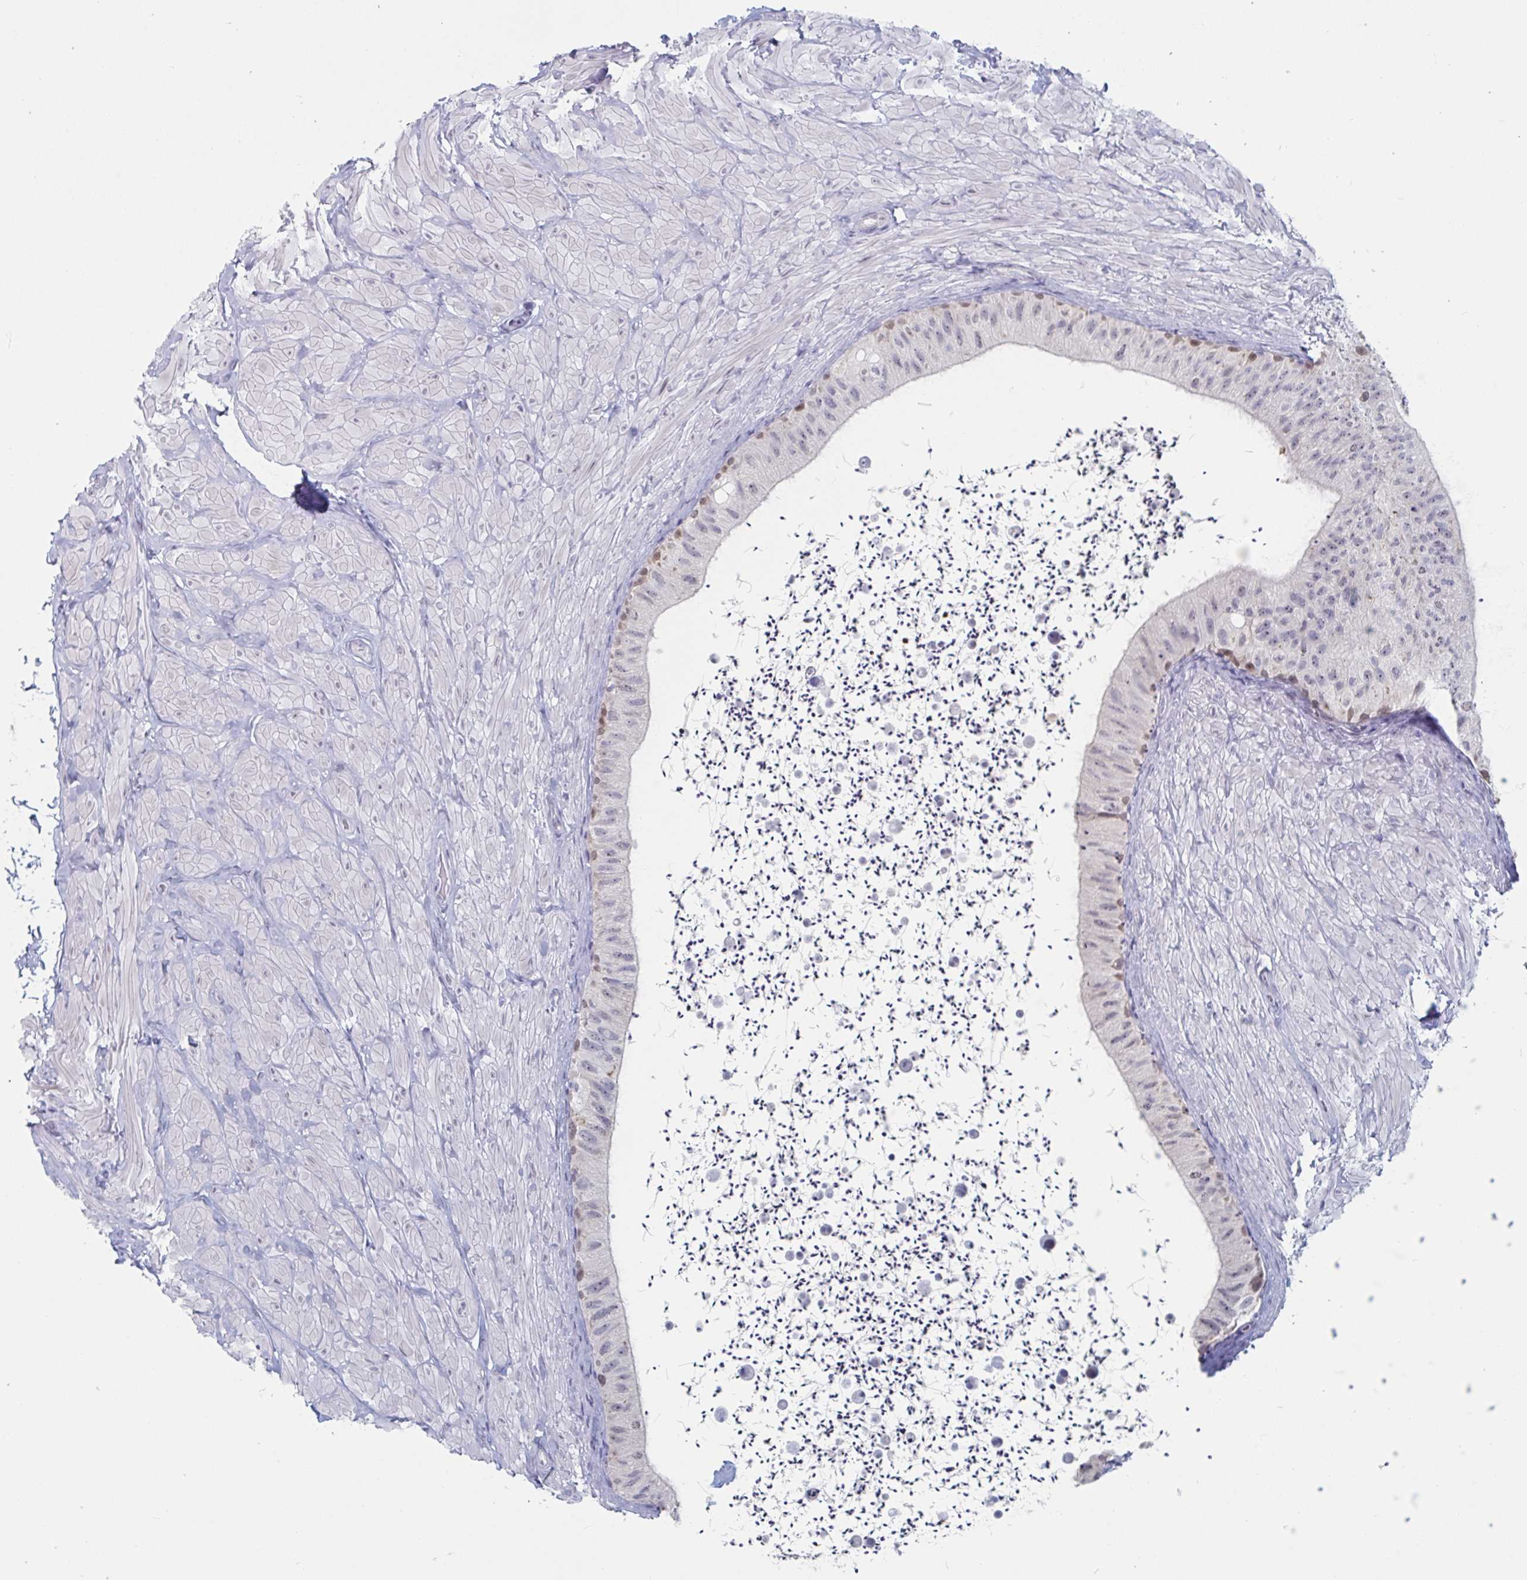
{"staining": {"intensity": "weak", "quantity": "<25%", "location": "nuclear"}, "tissue": "epididymis", "cell_type": "Glandular cells", "image_type": "normal", "snomed": [{"axis": "morphology", "description": "Normal tissue, NOS"}, {"axis": "topography", "description": "Epididymis"}, {"axis": "topography", "description": "Peripheral nerve tissue"}], "caption": "Glandular cells show no significant protein staining in normal epididymis. Nuclei are stained in blue.", "gene": "FOXA1", "patient": {"sex": "male", "age": 32}}